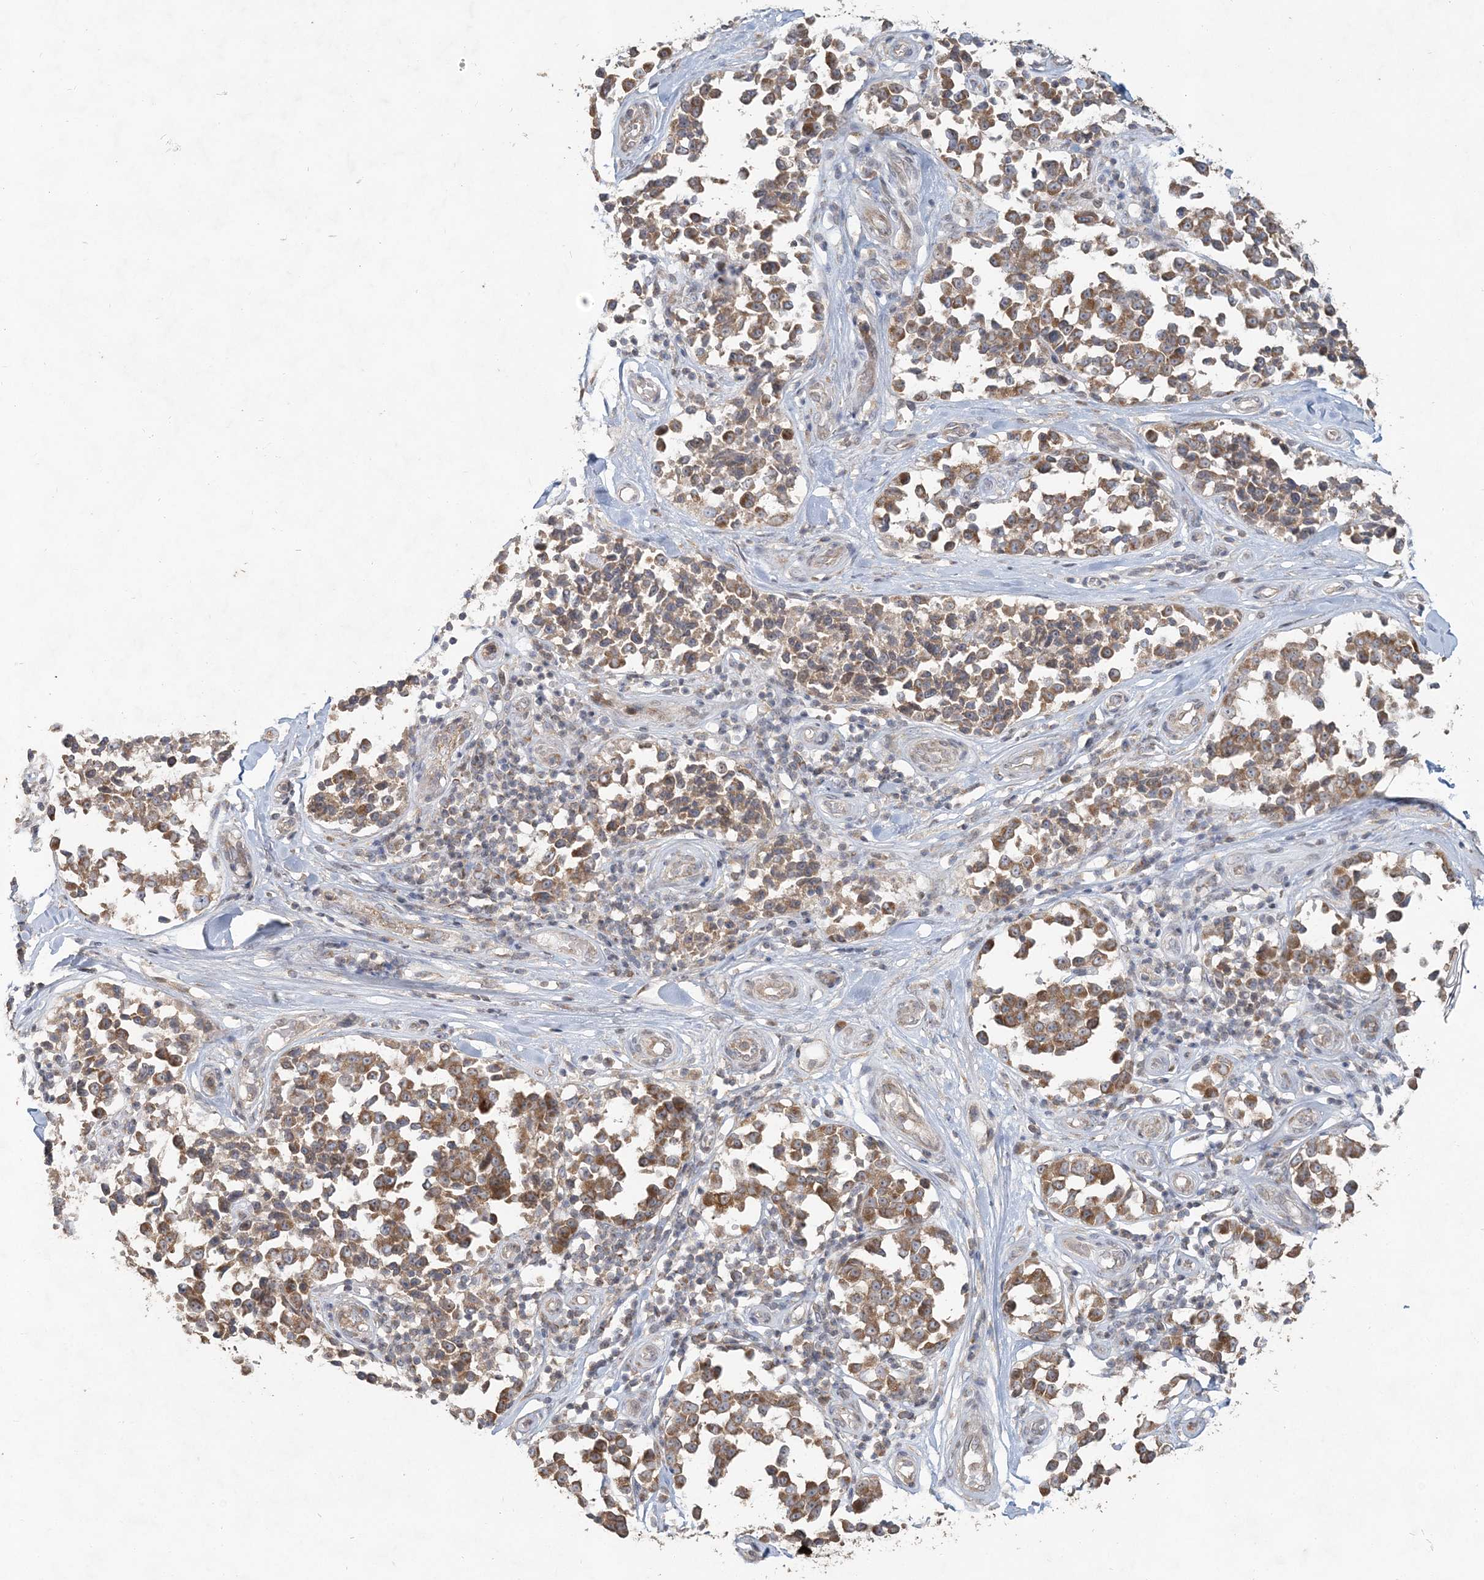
{"staining": {"intensity": "moderate", "quantity": ">75%", "location": "cytoplasmic/membranous"}, "tissue": "melanoma", "cell_type": "Tumor cells", "image_type": "cancer", "snomed": [{"axis": "morphology", "description": "Malignant melanoma, NOS"}, {"axis": "topography", "description": "Skin"}], "caption": "Tumor cells reveal moderate cytoplasmic/membranous staining in approximately >75% of cells in melanoma. (DAB IHC with brightfield microscopy, high magnification).", "gene": "RAB14", "patient": {"sex": "female", "age": 64}}